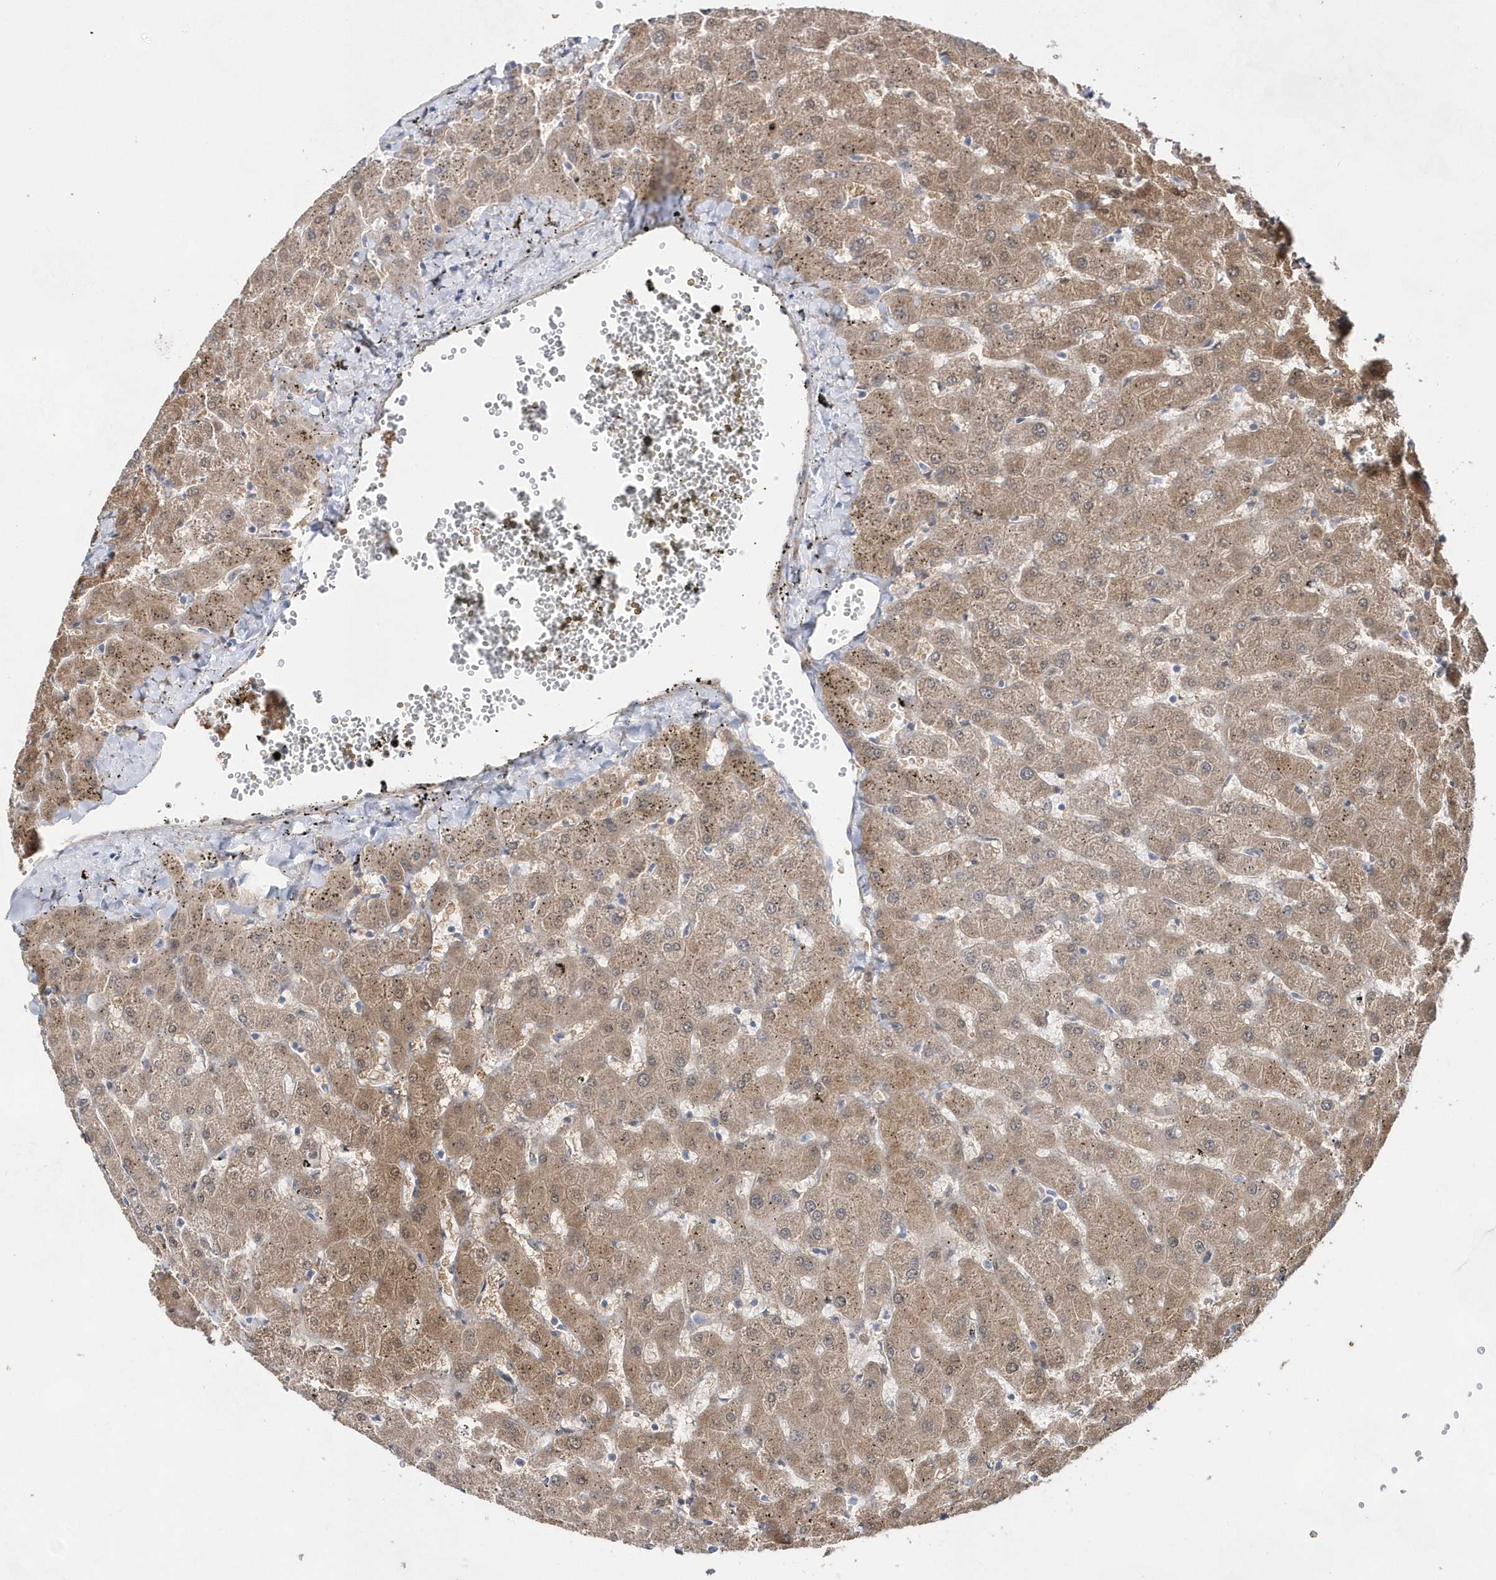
{"staining": {"intensity": "moderate", "quantity": ">75%", "location": "cytoplasmic/membranous"}, "tissue": "liver", "cell_type": "Cholangiocytes", "image_type": "normal", "snomed": [{"axis": "morphology", "description": "Normal tissue, NOS"}, {"axis": "topography", "description": "Liver"}], "caption": "A micrograph showing moderate cytoplasmic/membranous staining in about >75% of cholangiocytes in normal liver, as visualized by brown immunohistochemical staining.", "gene": "BDH2", "patient": {"sex": "female", "age": 63}}